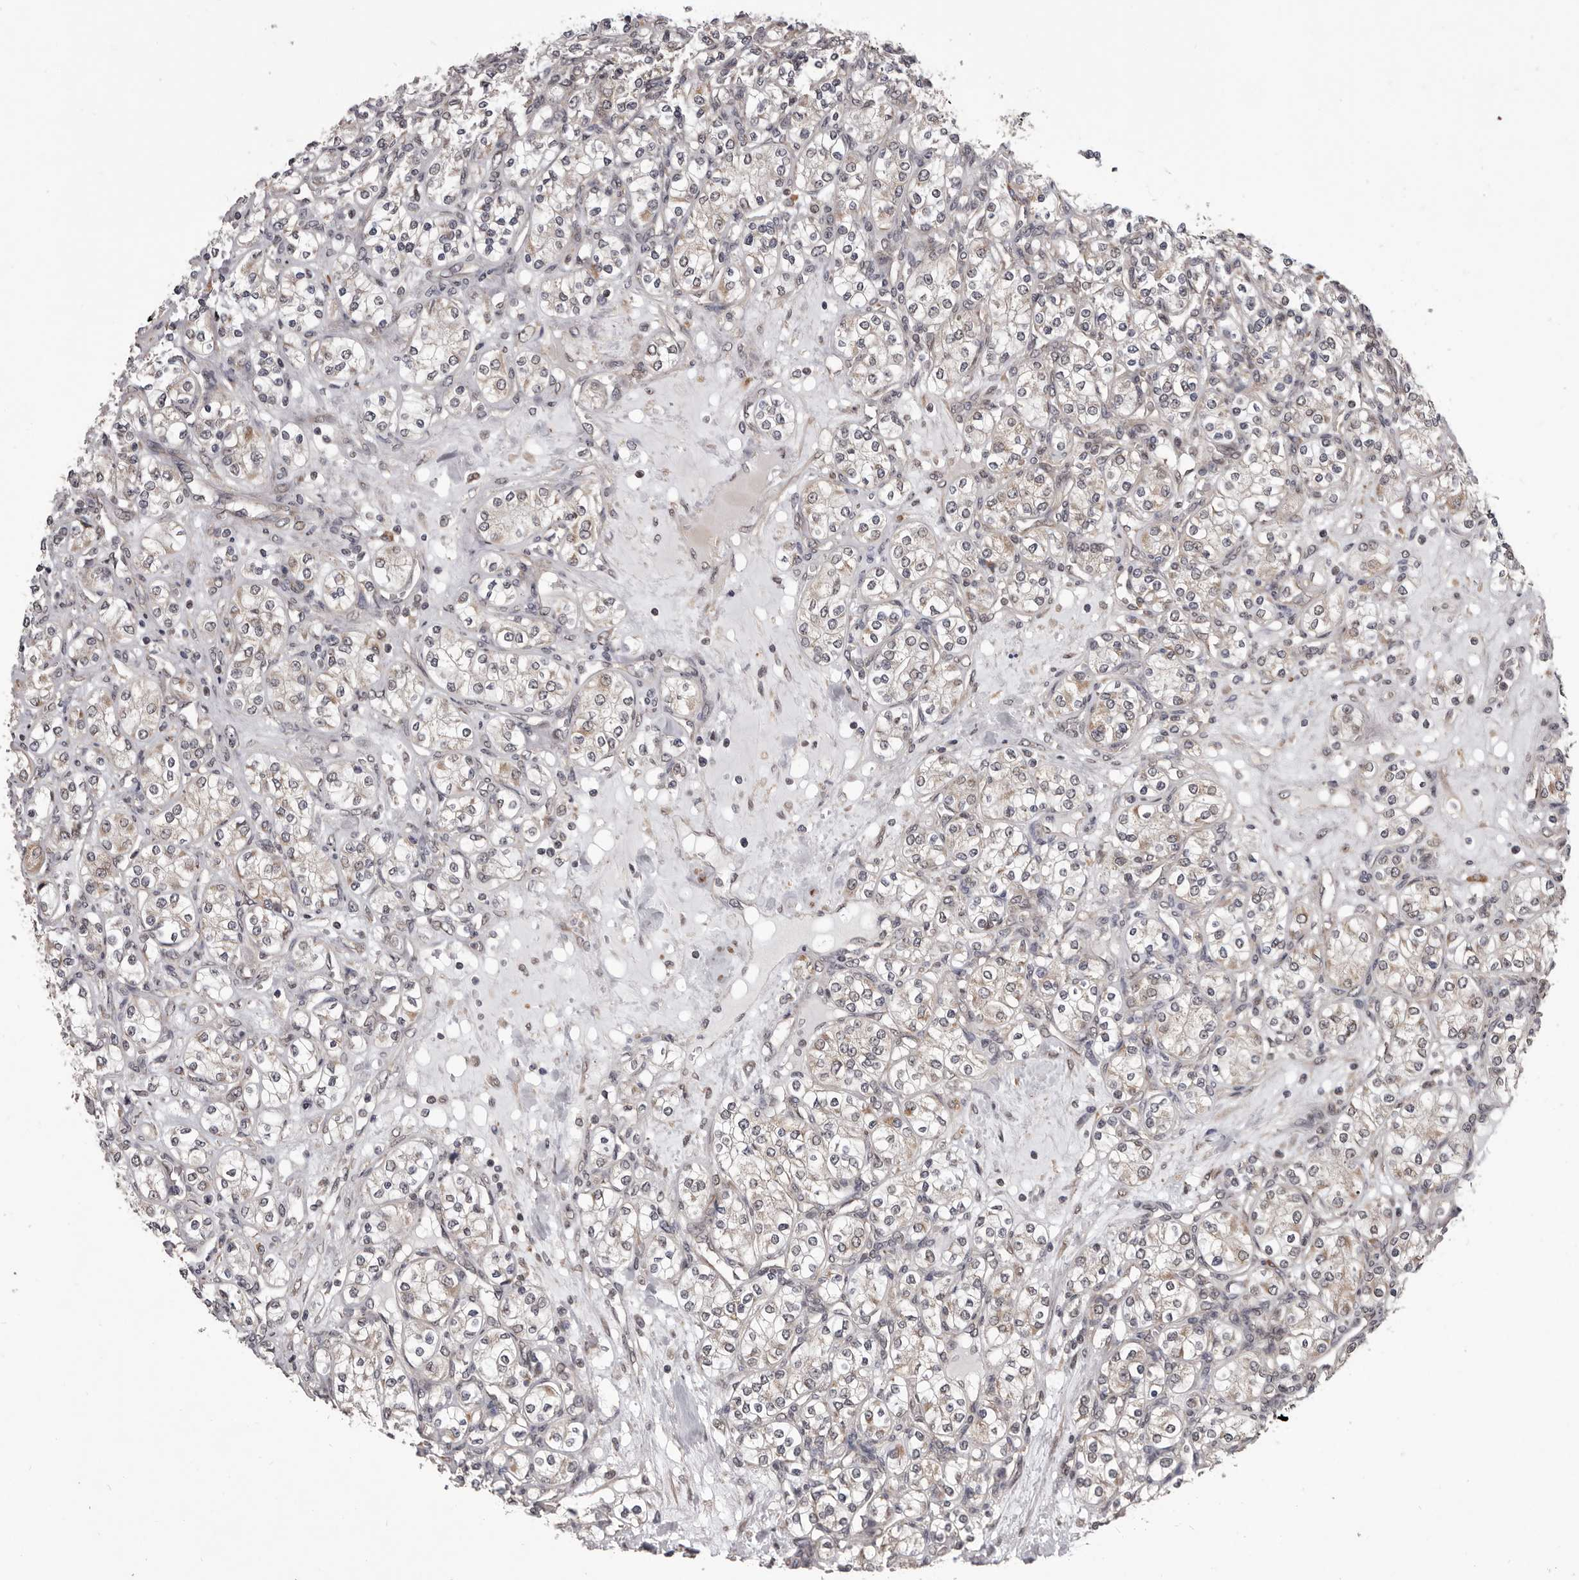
{"staining": {"intensity": "negative", "quantity": "none", "location": "none"}, "tissue": "renal cancer", "cell_type": "Tumor cells", "image_type": "cancer", "snomed": [{"axis": "morphology", "description": "Adenocarcinoma, NOS"}, {"axis": "topography", "description": "Kidney"}], "caption": "This is an immunohistochemistry (IHC) photomicrograph of human adenocarcinoma (renal). There is no staining in tumor cells.", "gene": "CELF3", "patient": {"sex": "male", "age": 77}}